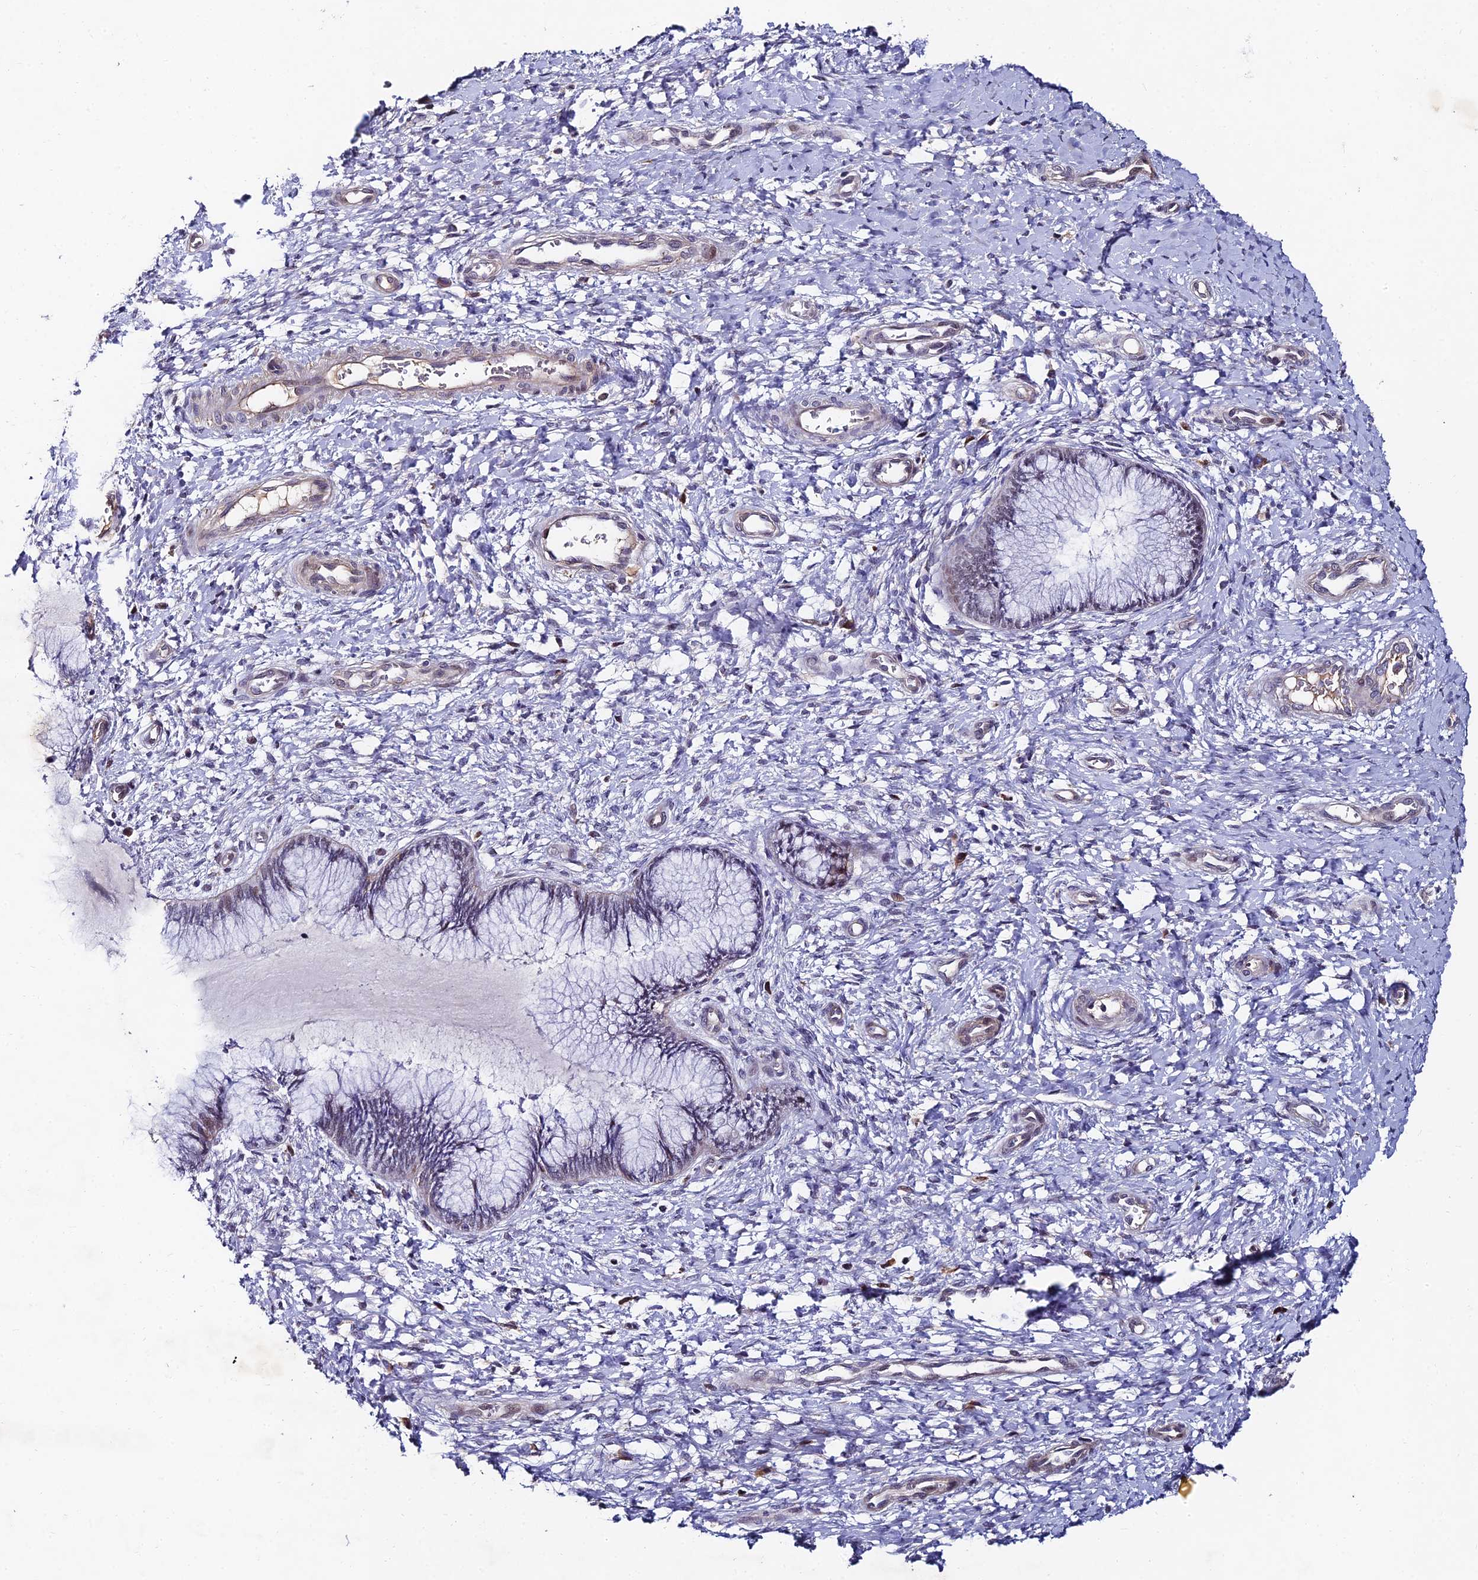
{"staining": {"intensity": "negative", "quantity": "none", "location": "none"}, "tissue": "cervix", "cell_type": "Glandular cells", "image_type": "normal", "snomed": [{"axis": "morphology", "description": "Normal tissue, NOS"}, {"axis": "topography", "description": "Cervix"}], "caption": "Immunohistochemistry micrograph of benign cervix: human cervix stained with DAB shows no significant protein staining in glandular cells.", "gene": "TRIM24", "patient": {"sex": "female", "age": 33}}